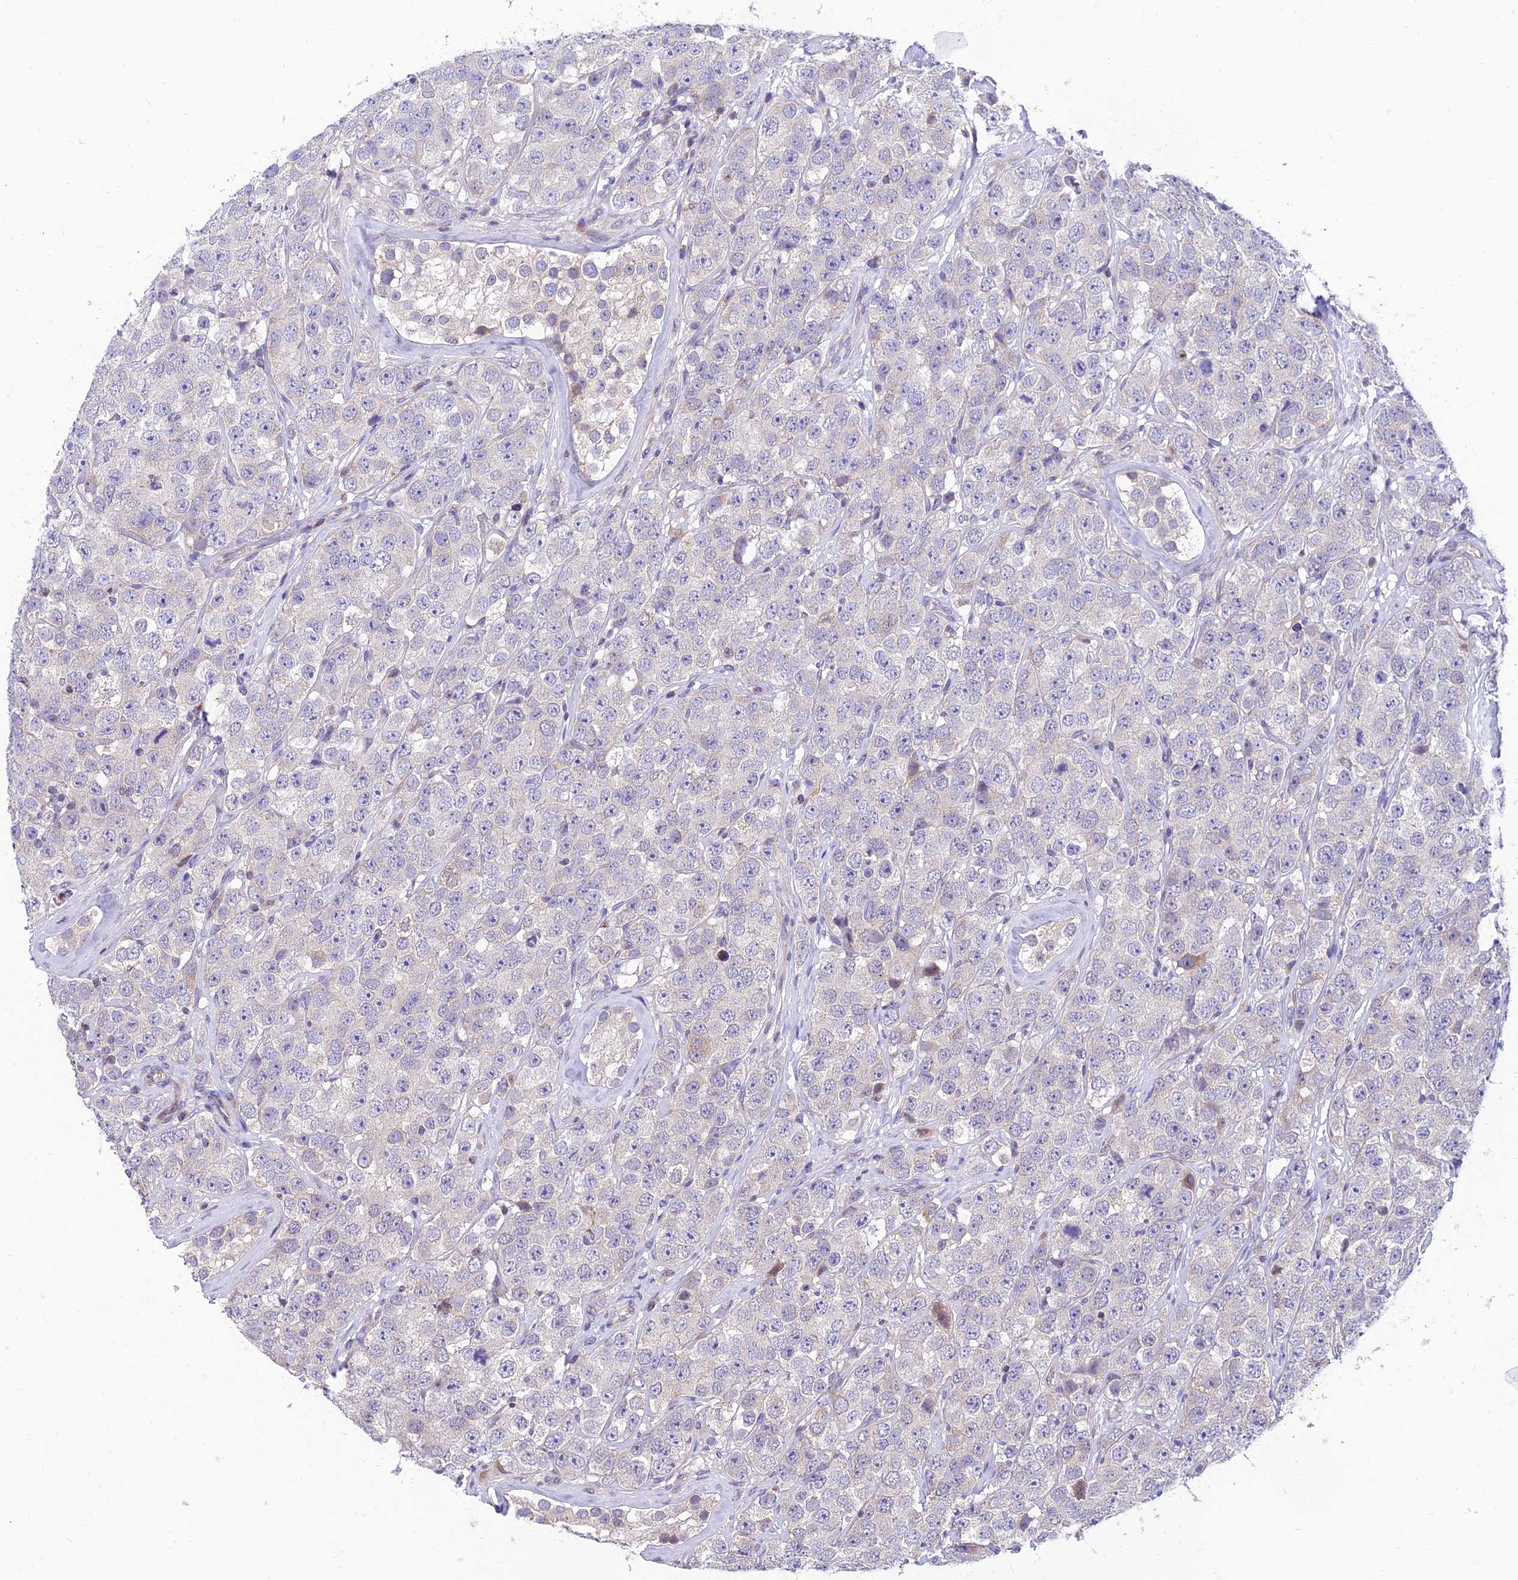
{"staining": {"intensity": "negative", "quantity": "none", "location": "none"}, "tissue": "testis cancer", "cell_type": "Tumor cells", "image_type": "cancer", "snomed": [{"axis": "morphology", "description": "Seminoma, NOS"}, {"axis": "topography", "description": "Testis"}], "caption": "IHC of human testis cancer (seminoma) exhibits no staining in tumor cells. (Stains: DAB (3,3'-diaminobenzidine) IHC with hematoxylin counter stain, Microscopy: brightfield microscopy at high magnification).", "gene": "C6orf132", "patient": {"sex": "male", "age": 28}}